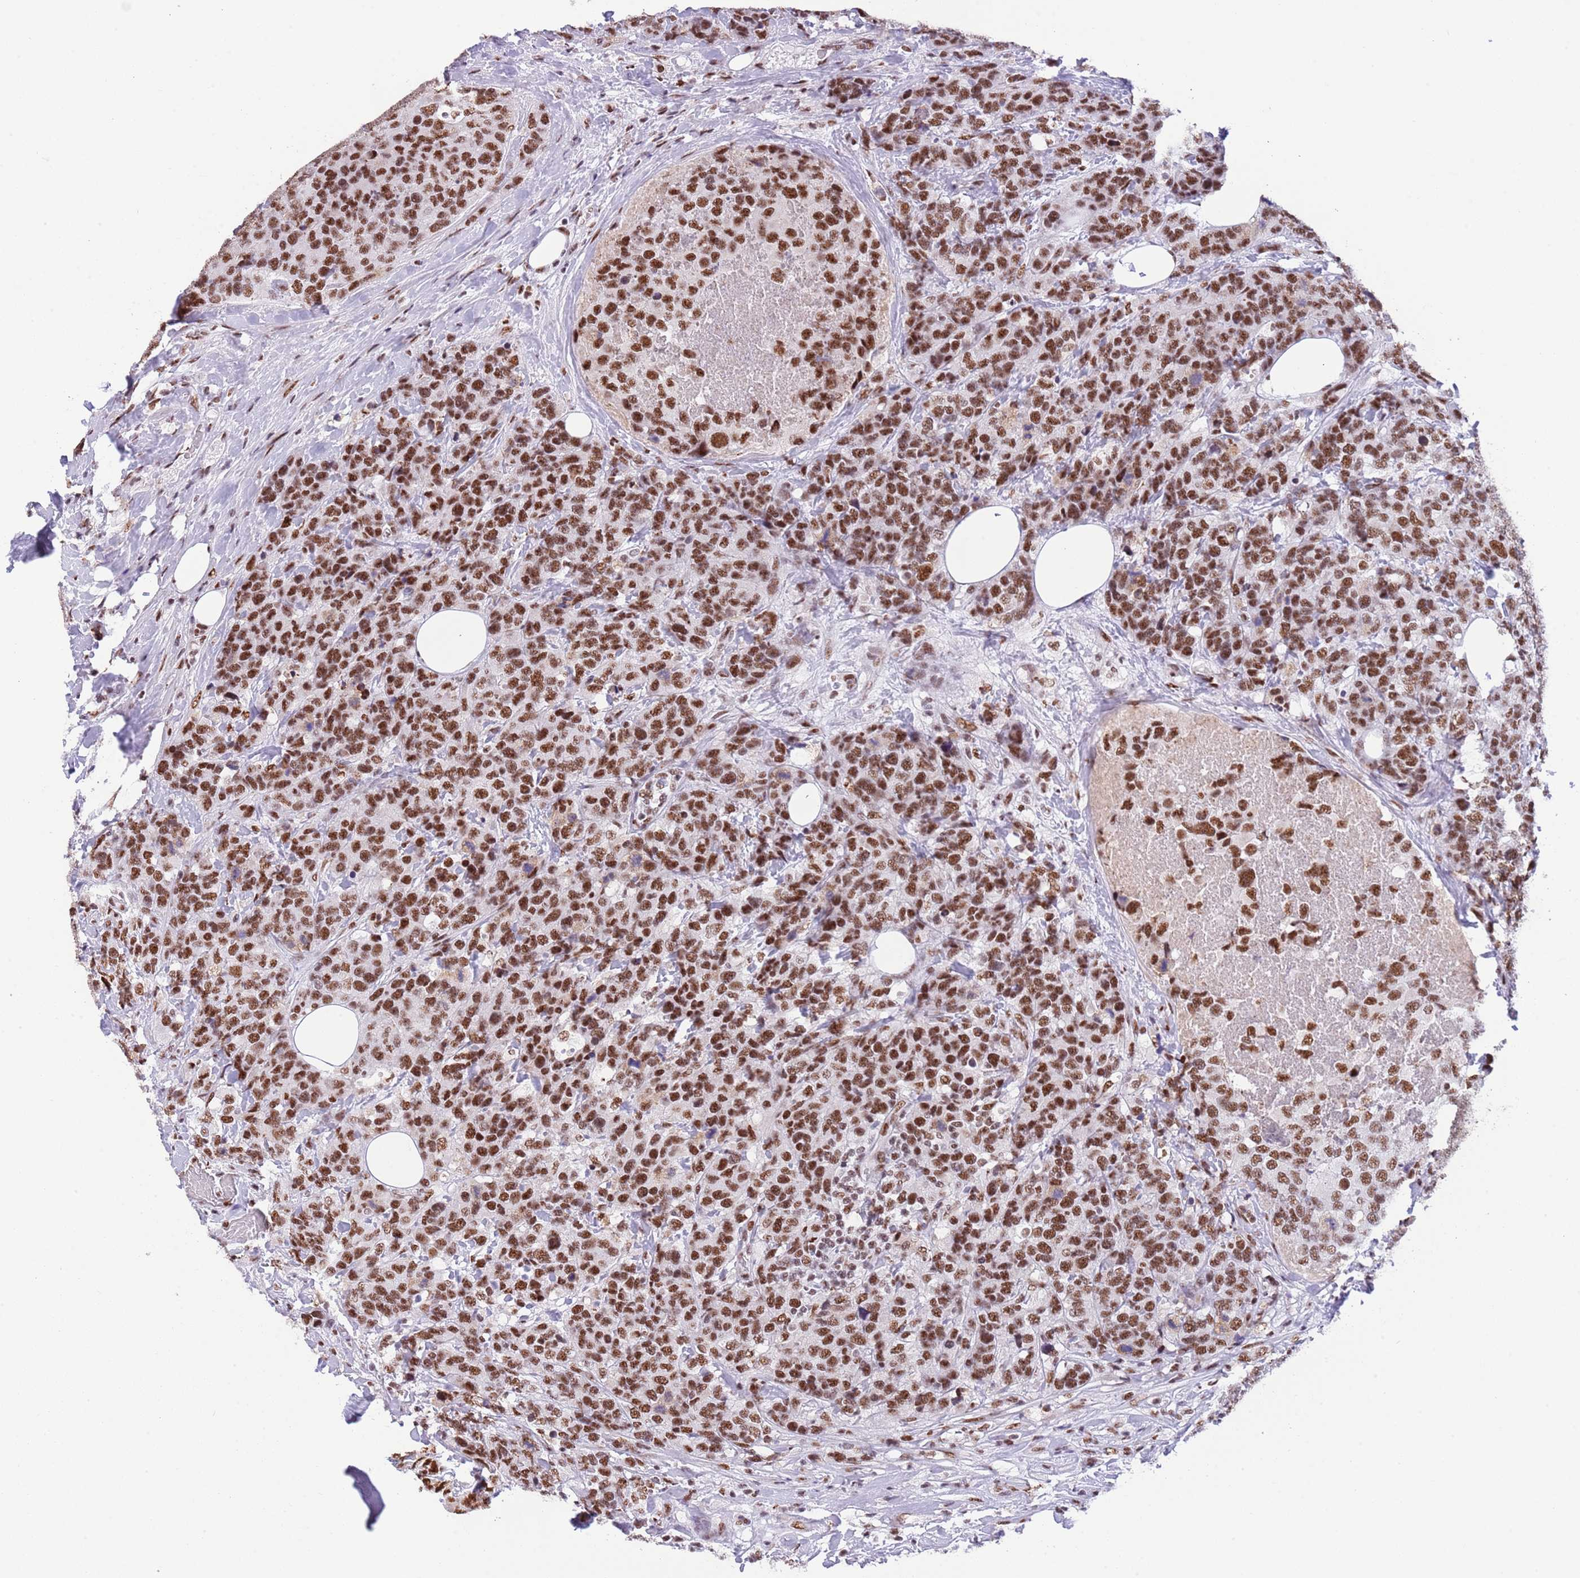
{"staining": {"intensity": "strong", "quantity": ">75%", "location": "nuclear"}, "tissue": "breast cancer", "cell_type": "Tumor cells", "image_type": "cancer", "snomed": [{"axis": "morphology", "description": "Lobular carcinoma"}, {"axis": "topography", "description": "Breast"}], "caption": "Immunohistochemical staining of breast cancer (lobular carcinoma) reveals high levels of strong nuclear protein staining in approximately >75% of tumor cells. The protein of interest is stained brown, and the nuclei are stained in blue (DAB (3,3'-diaminobenzidine) IHC with brightfield microscopy, high magnification).", "gene": "SF3A2", "patient": {"sex": "female", "age": 59}}